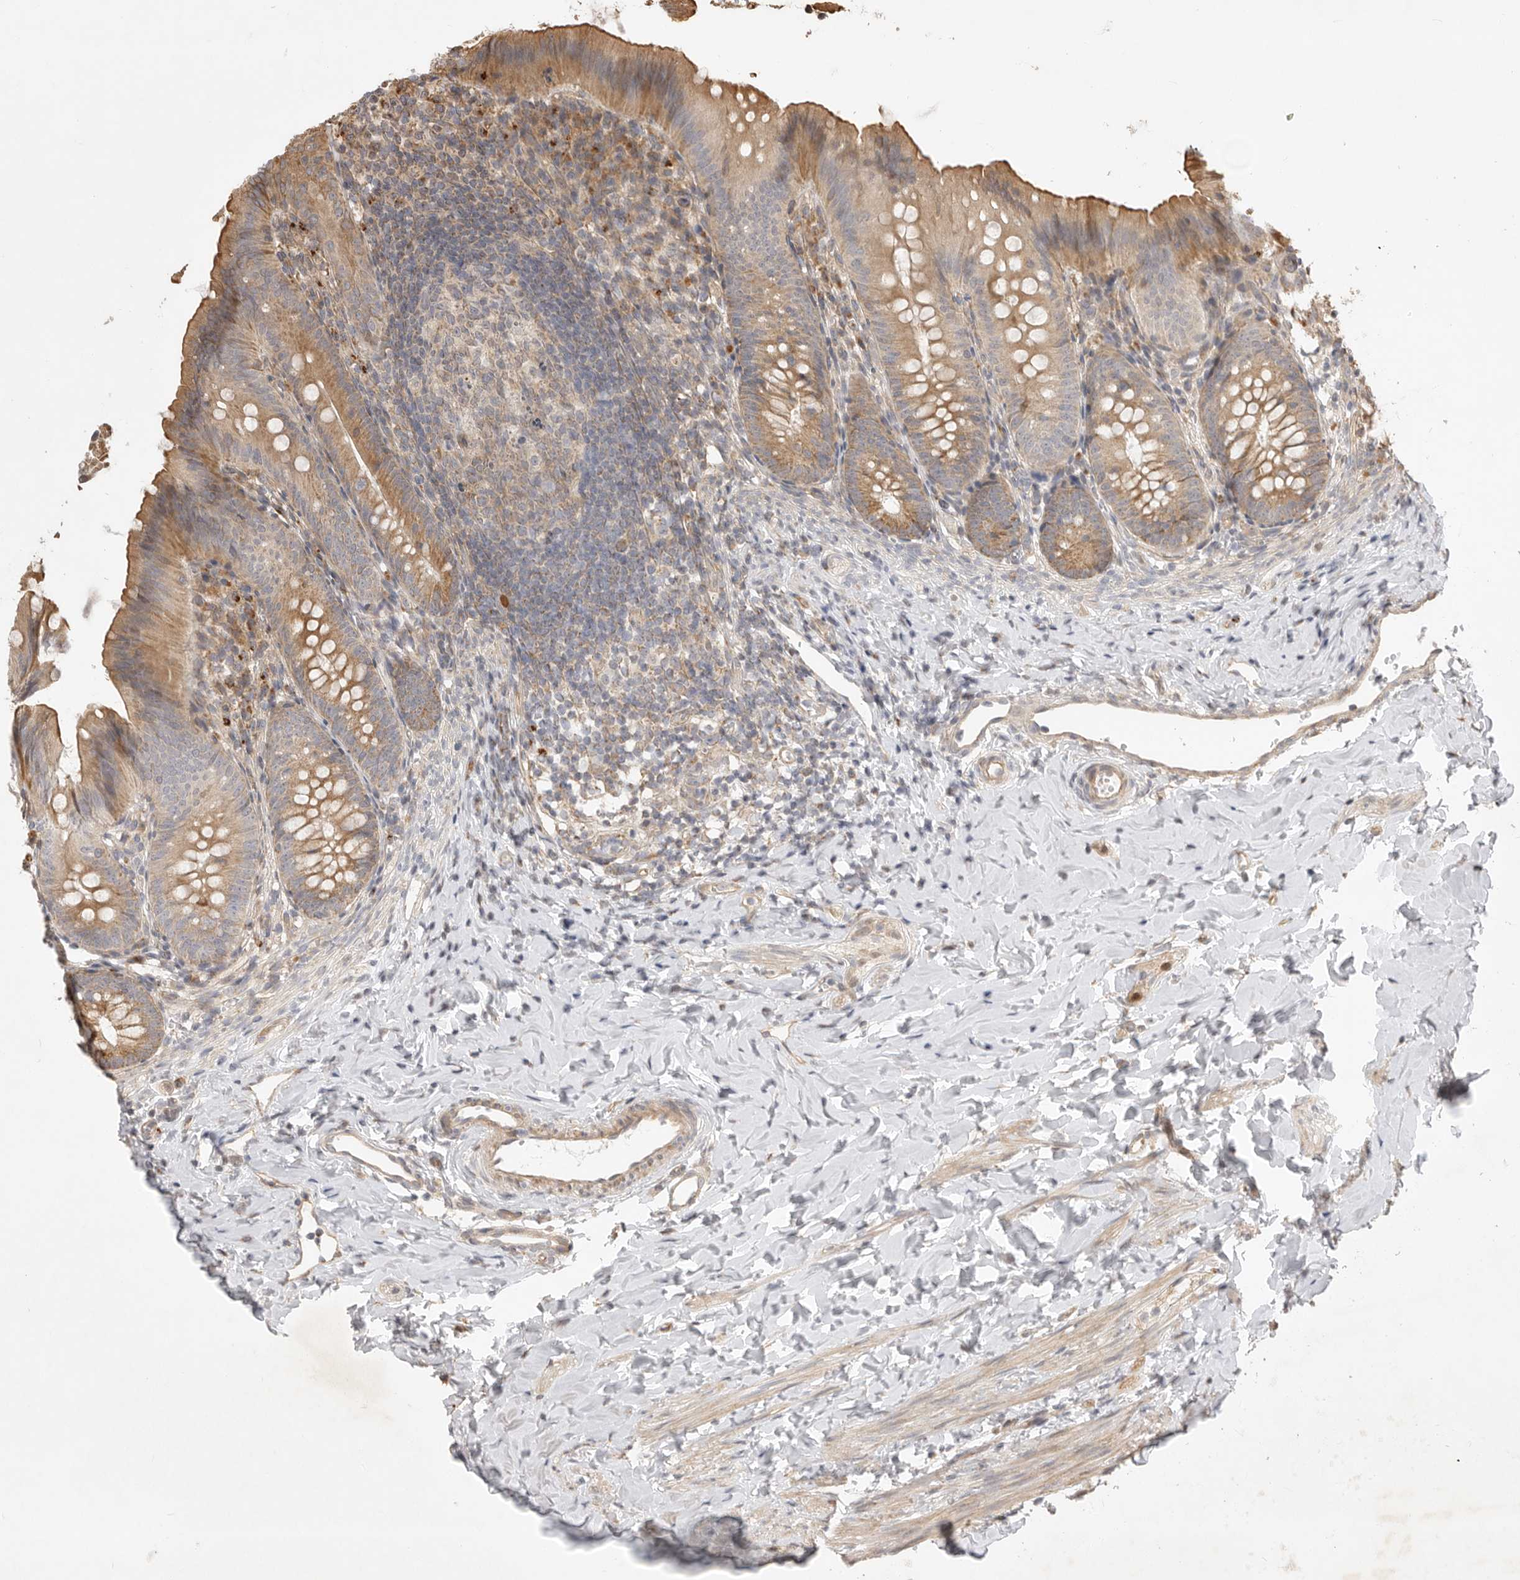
{"staining": {"intensity": "moderate", "quantity": ">75%", "location": "cytoplasmic/membranous"}, "tissue": "appendix", "cell_type": "Glandular cells", "image_type": "normal", "snomed": [{"axis": "morphology", "description": "Normal tissue, NOS"}, {"axis": "topography", "description": "Appendix"}], "caption": "This is a micrograph of IHC staining of normal appendix, which shows moderate positivity in the cytoplasmic/membranous of glandular cells.", "gene": "DPH7", "patient": {"sex": "male", "age": 1}}